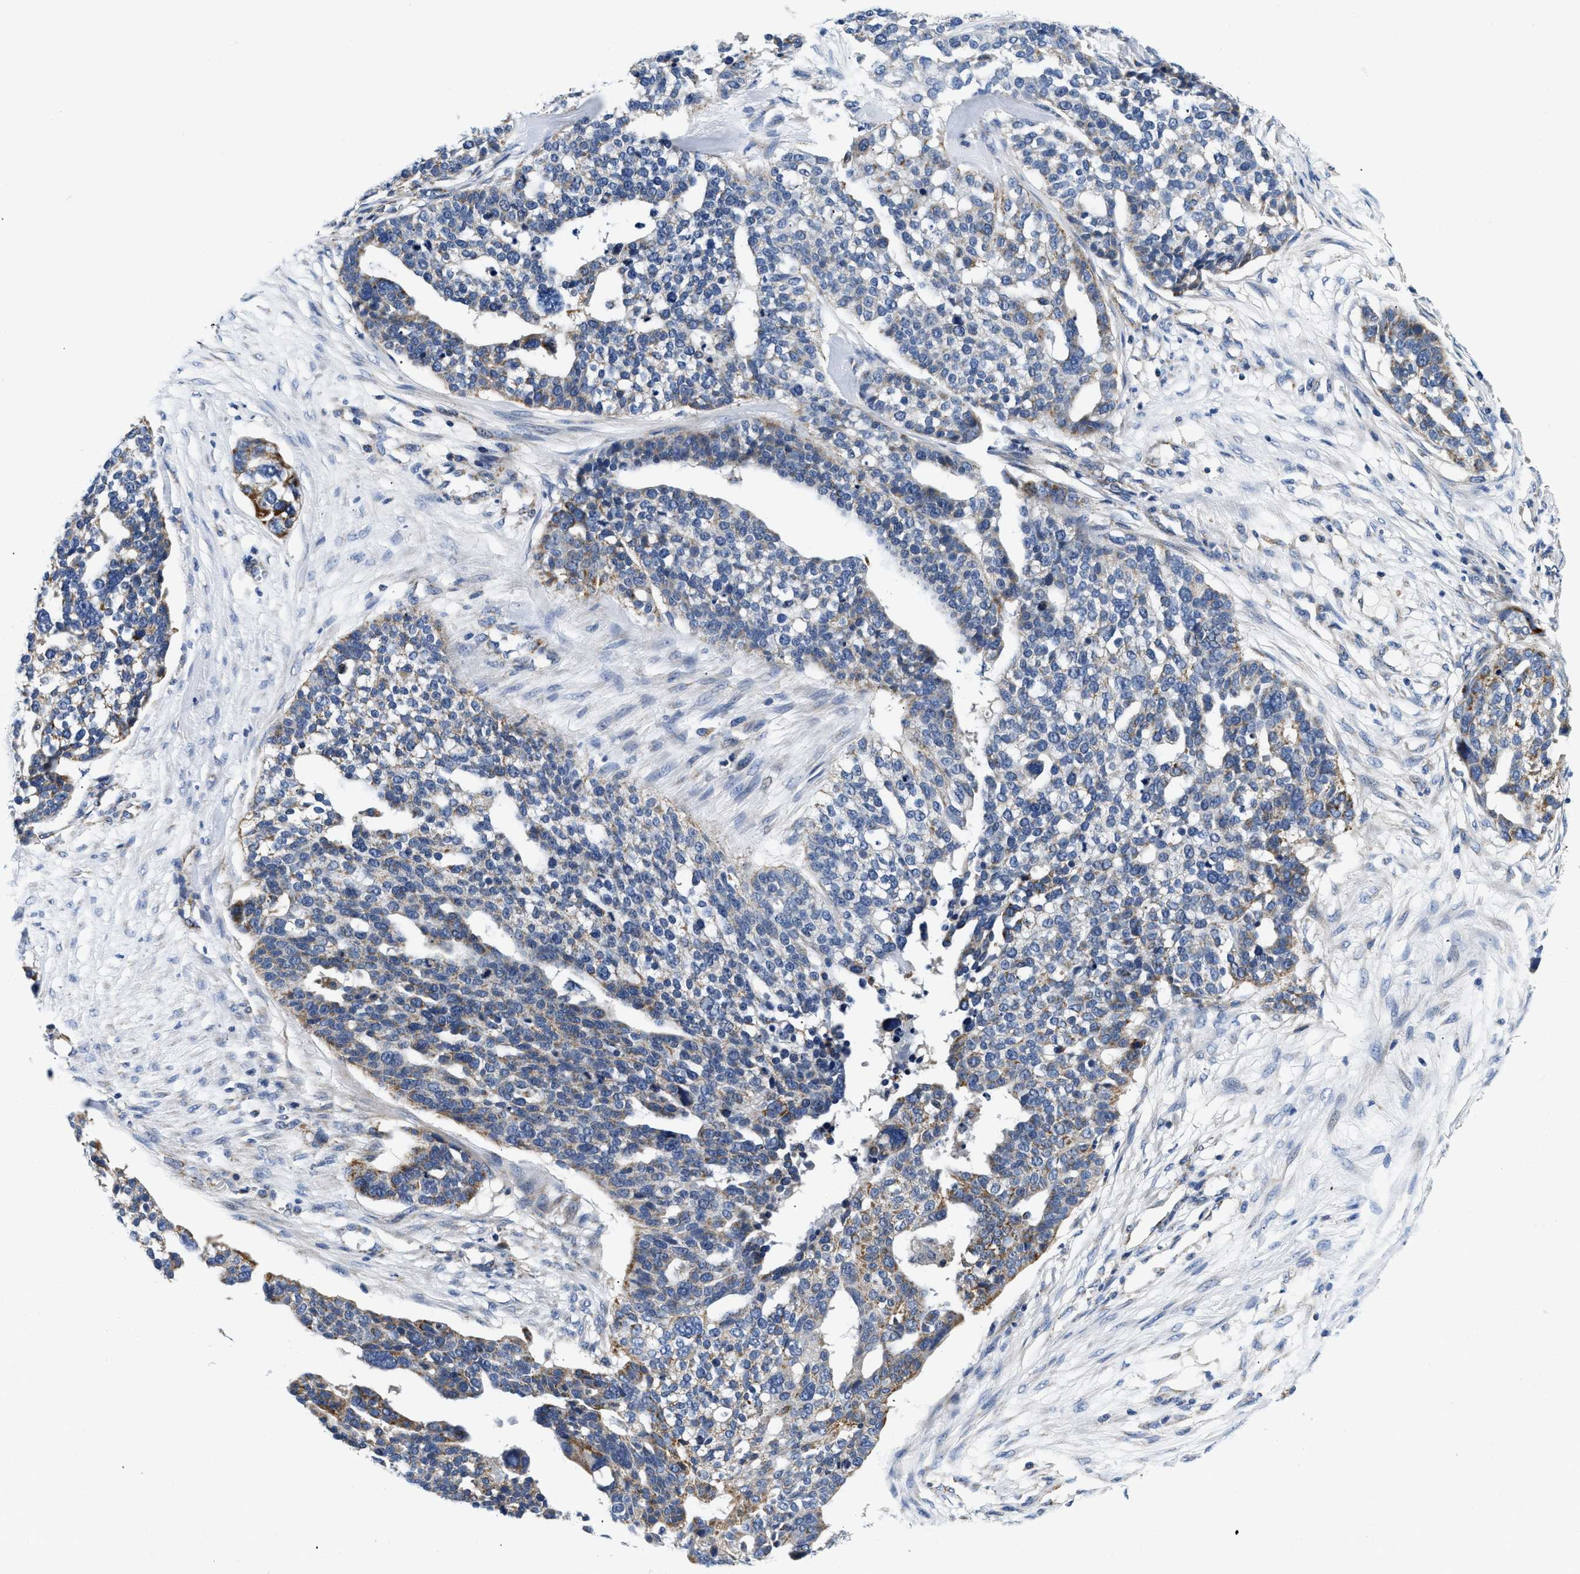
{"staining": {"intensity": "moderate", "quantity": "<25%", "location": "cytoplasmic/membranous"}, "tissue": "ovarian cancer", "cell_type": "Tumor cells", "image_type": "cancer", "snomed": [{"axis": "morphology", "description": "Cystadenocarcinoma, serous, NOS"}, {"axis": "topography", "description": "Ovary"}], "caption": "Immunohistochemistry (IHC) (DAB) staining of ovarian serous cystadenocarcinoma exhibits moderate cytoplasmic/membranous protein staining in approximately <25% of tumor cells.", "gene": "PDP1", "patient": {"sex": "female", "age": 59}}